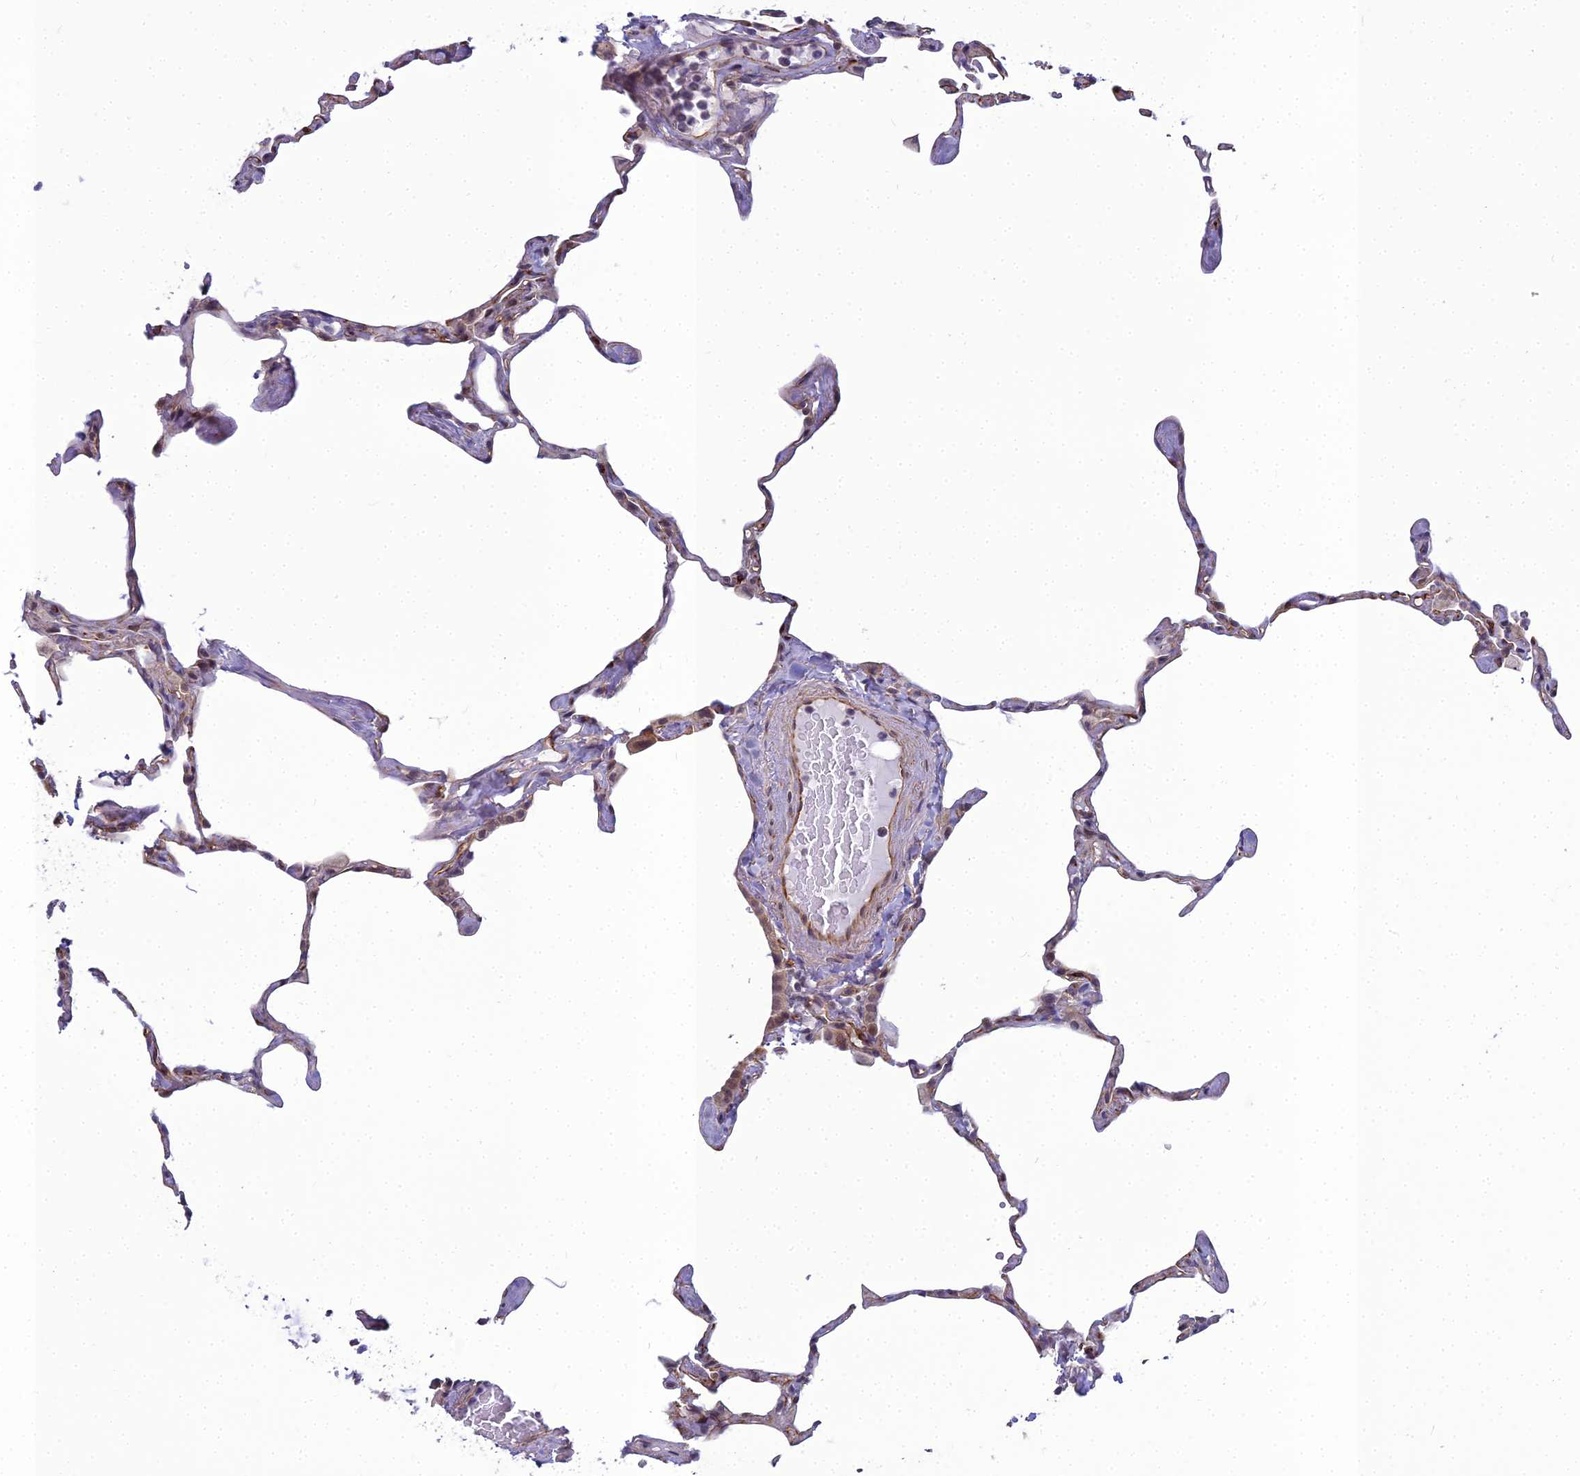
{"staining": {"intensity": "moderate", "quantity": "25%-75%", "location": "cytoplasmic/membranous,nuclear"}, "tissue": "lung", "cell_type": "Alveolar cells", "image_type": "normal", "snomed": [{"axis": "morphology", "description": "Normal tissue, NOS"}, {"axis": "topography", "description": "Lung"}], "caption": "Immunohistochemical staining of benign human lung shows moderate cytoplasmic/membranous,nuclear protein expression in approximately 25%-75% of alveolar cells.", "gene": "RGL3", "patient": {"sex": "male", "age": 65}}